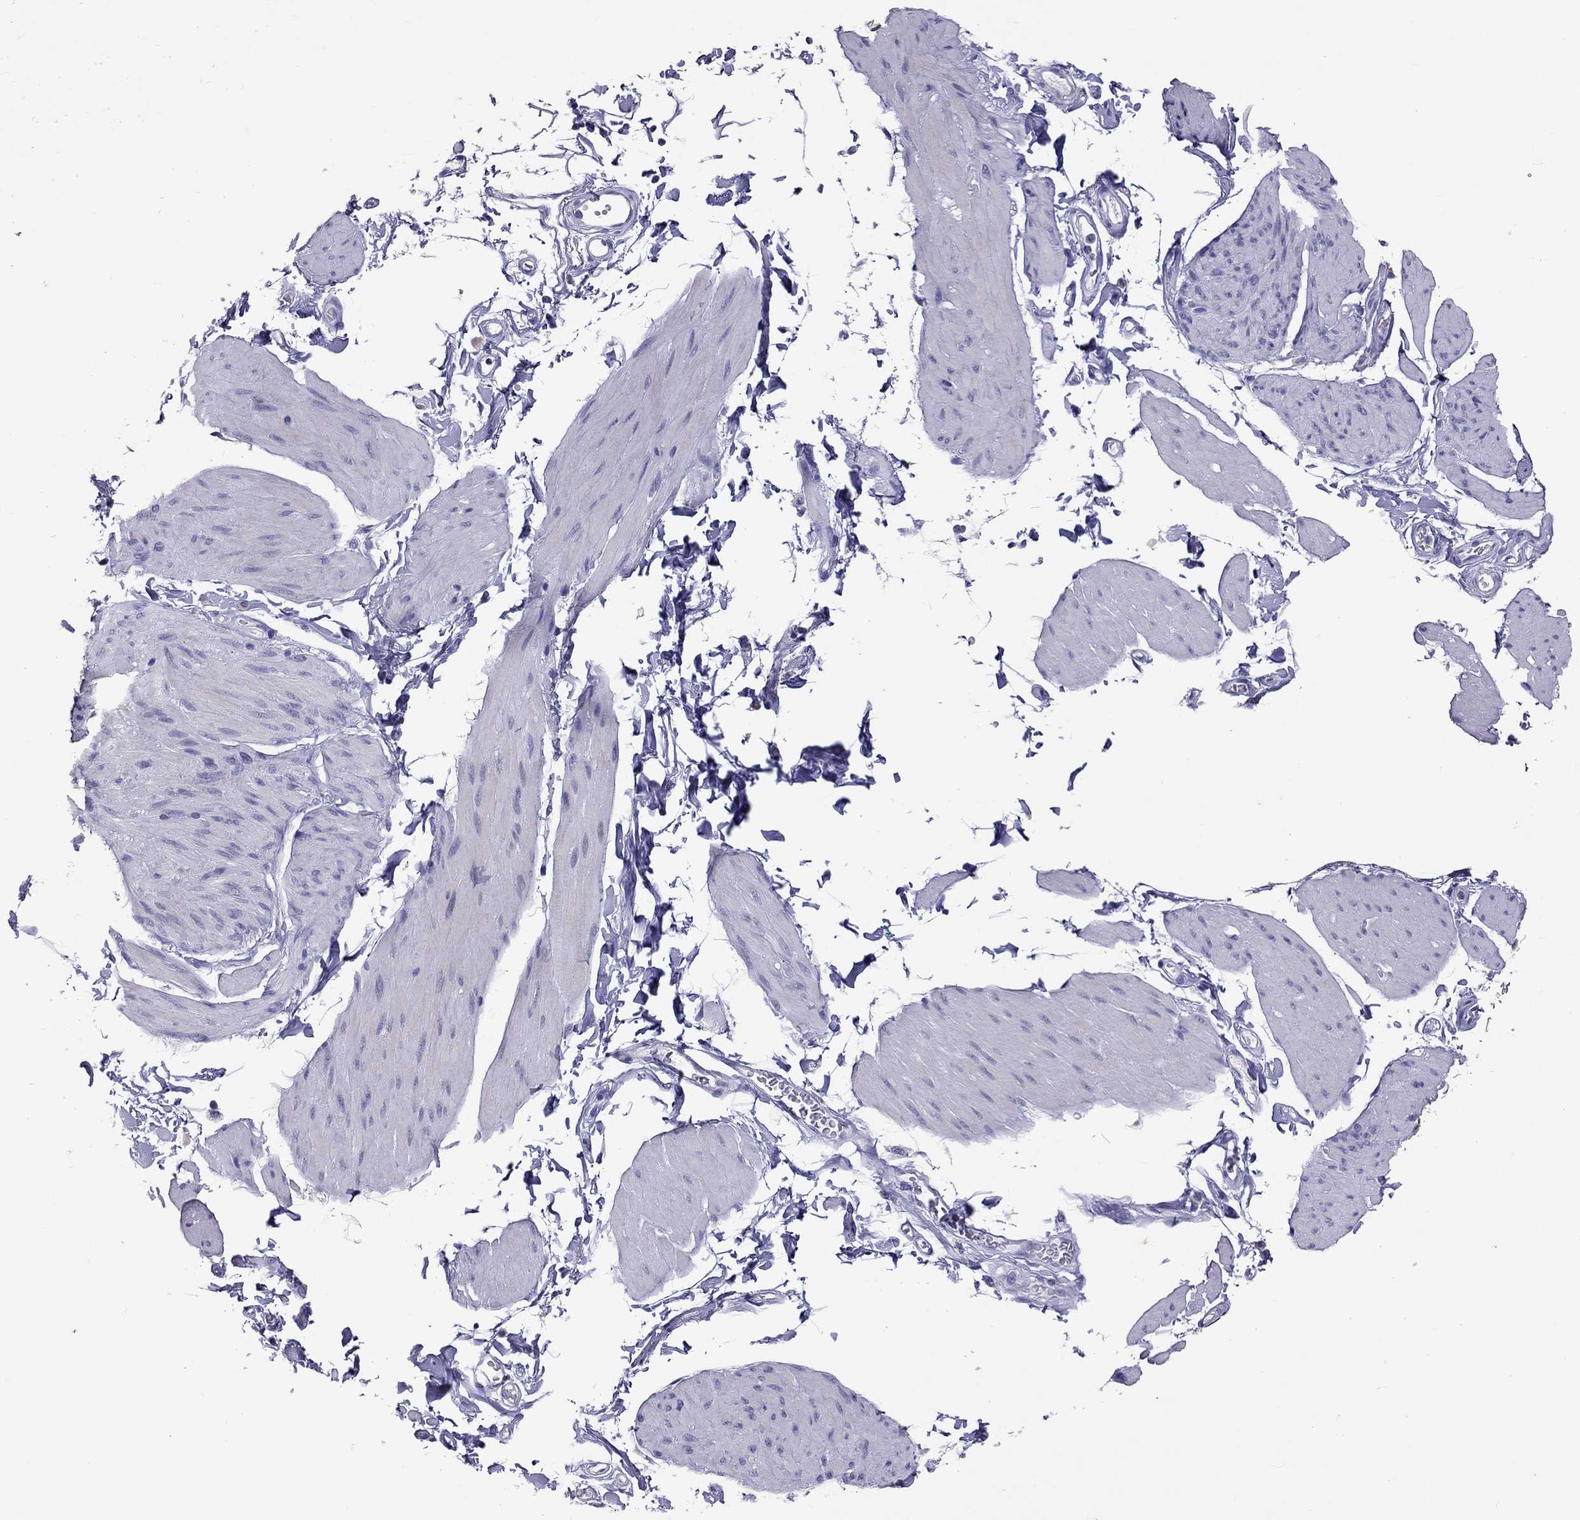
{"staining": {"intensity": "negative", "quantity": "none", "location": "none"}, "tissue": "smooth muscle", "cell_type": "Smooth muscle cells", "image_type": "normal", "snomed": [{"axis": "morphology", "description": "Normal tissue, NOS"}, {"axis": "topography", "description": "Adipose tissue"}, {"axis": "topography", "description": "Smooth muscle"}, {"axis": "topography", "description": "Peripheral nerve tissue"}], "caption": "High magnification brightfield microscopy of unremarkable smooth muscle stained with DAB (brown) and counterstained with hematoxylin (blue): smooth muscle cells show no significant positivity. (IHC, brightfield microscopy, high magnification).", "gene": "SLAMF1", "patient": {"sex": "male", "age": 83}}